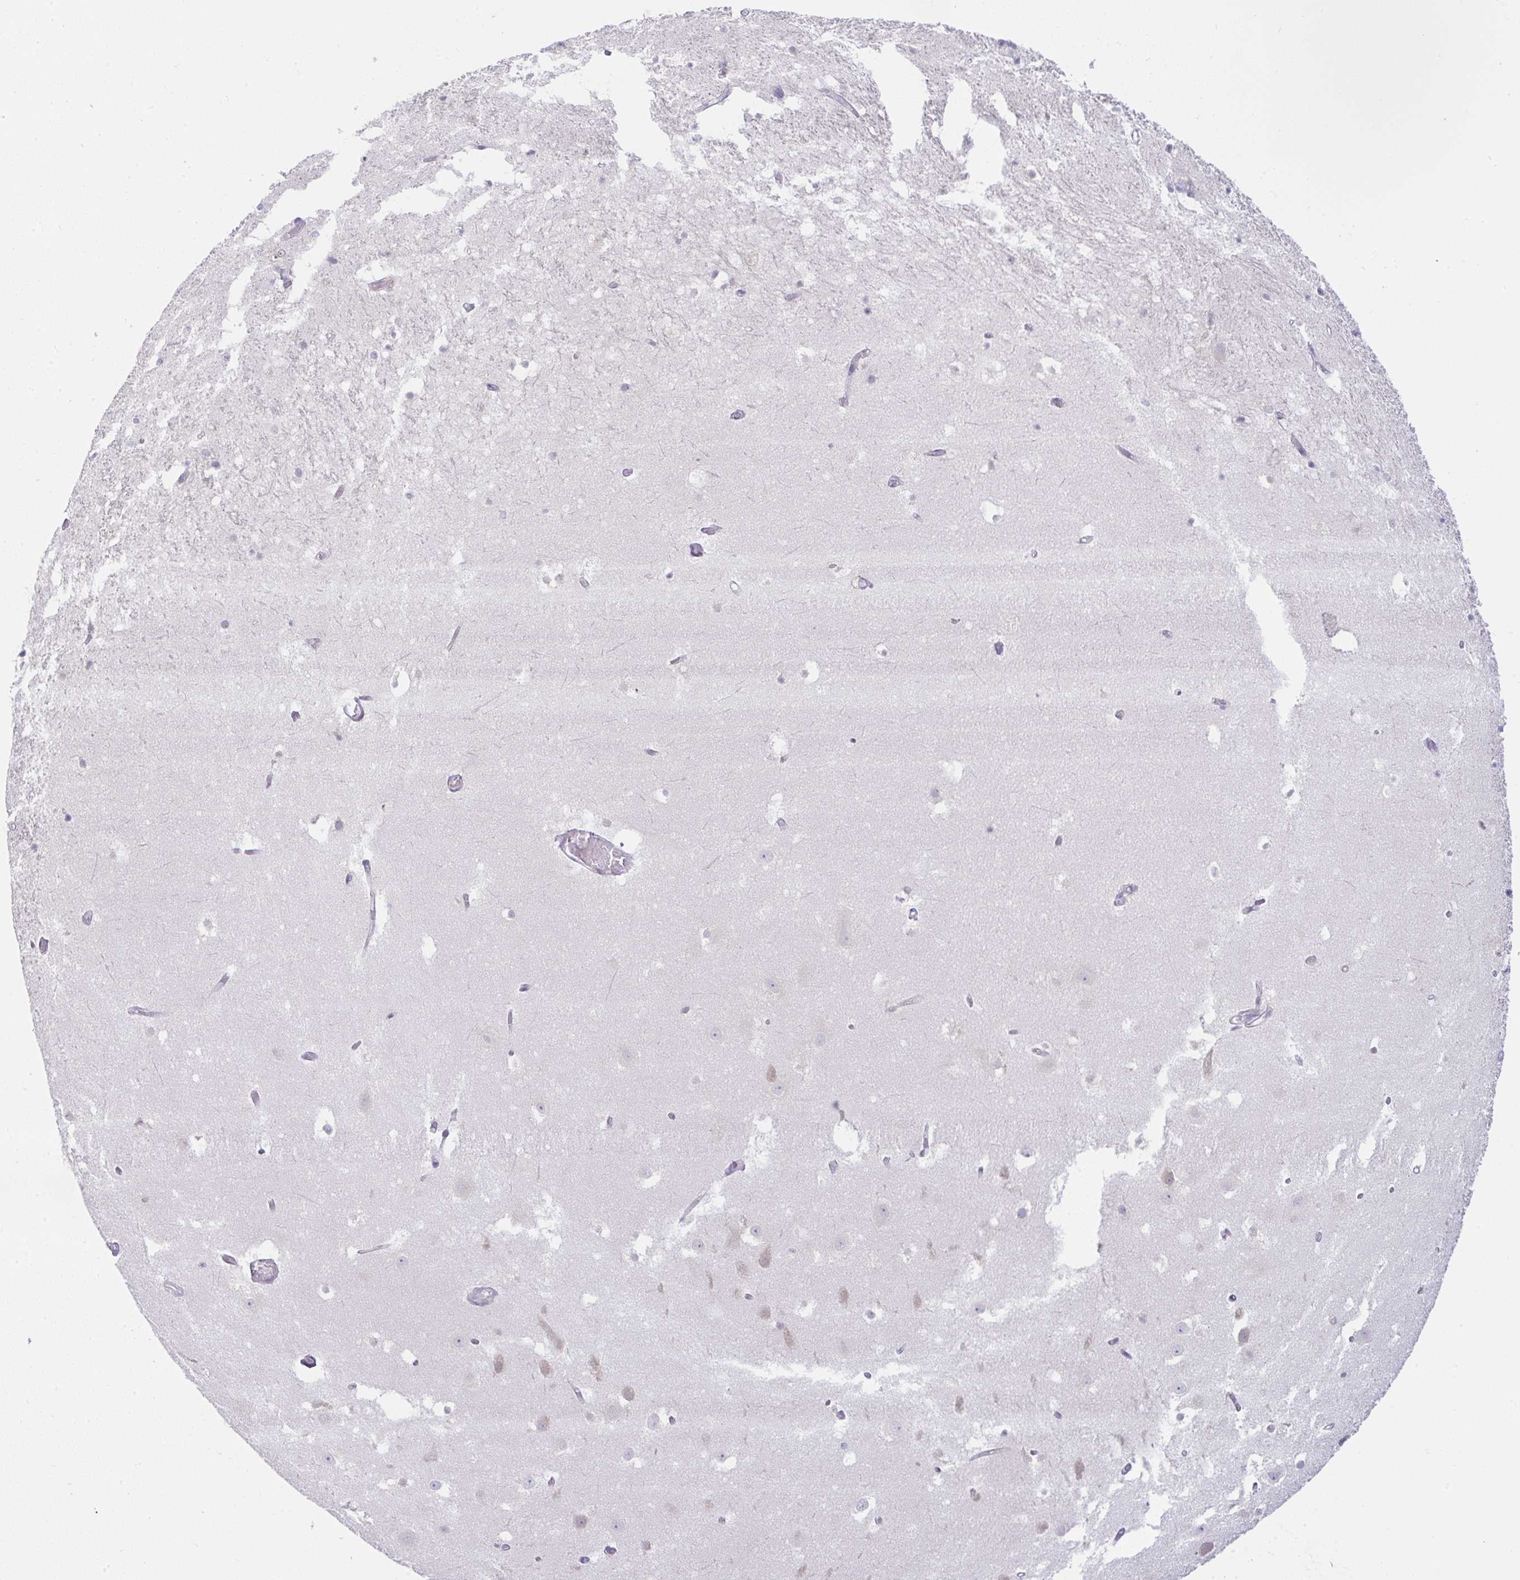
{"staining": {"intensity": "negative", "quantity": "none", "location": "none"}, "tissue": "hippocampus", "cell_type": "Glial cells", "image_type": "normal", "snomed": [{"axis": "morphology", "description": "Normal tissue, NOS"}, {"axis": "topography", "description": "Hippocampus"}], "caption": "Immunohistochemical staining of benign human hippocampus demonstrates no significant positivity in glial cells.", "gene": "DERL2", "patient": {"sex": "female", "age": 52}}